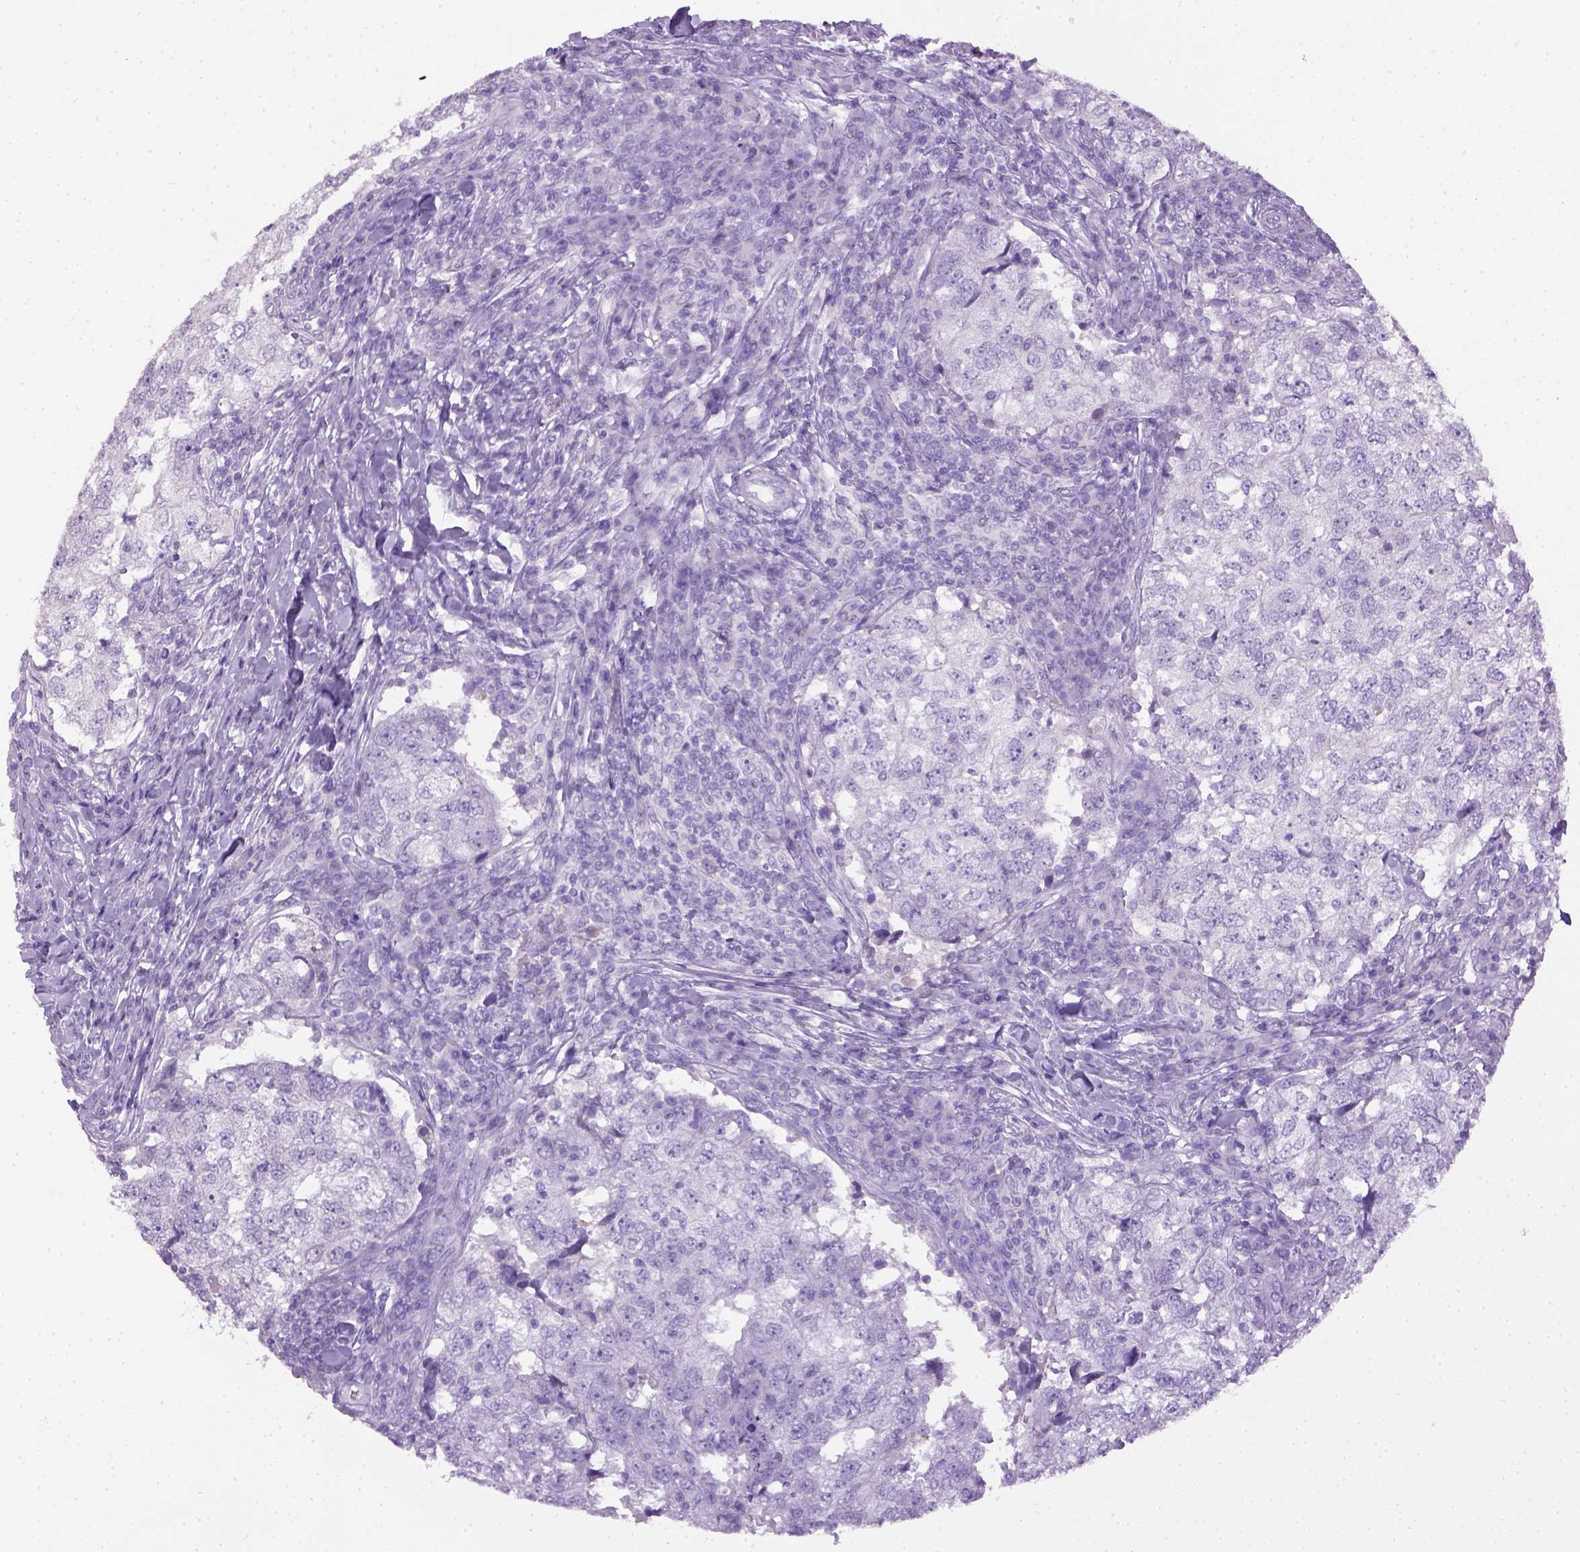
{"staining": {"intensity": "negative", "quantity": "none", "location": "none"}, "tissue": "breast cancer", "cell_type": "Tumor cells", "image_type": "cancer", "snomed": [{"axis": "morphology", "description": "Duct carcinoma"}, {"axis": "topography", "description": "Breast"}], "caption": "Immunohistochemistry (IHC) image of neoplastic tissue: breast cancer stained with DAB exhibits no significant protein staining in tumor cells.", "gene": "CYP24A1", "patient": {"sex": "female", "age": 30}}